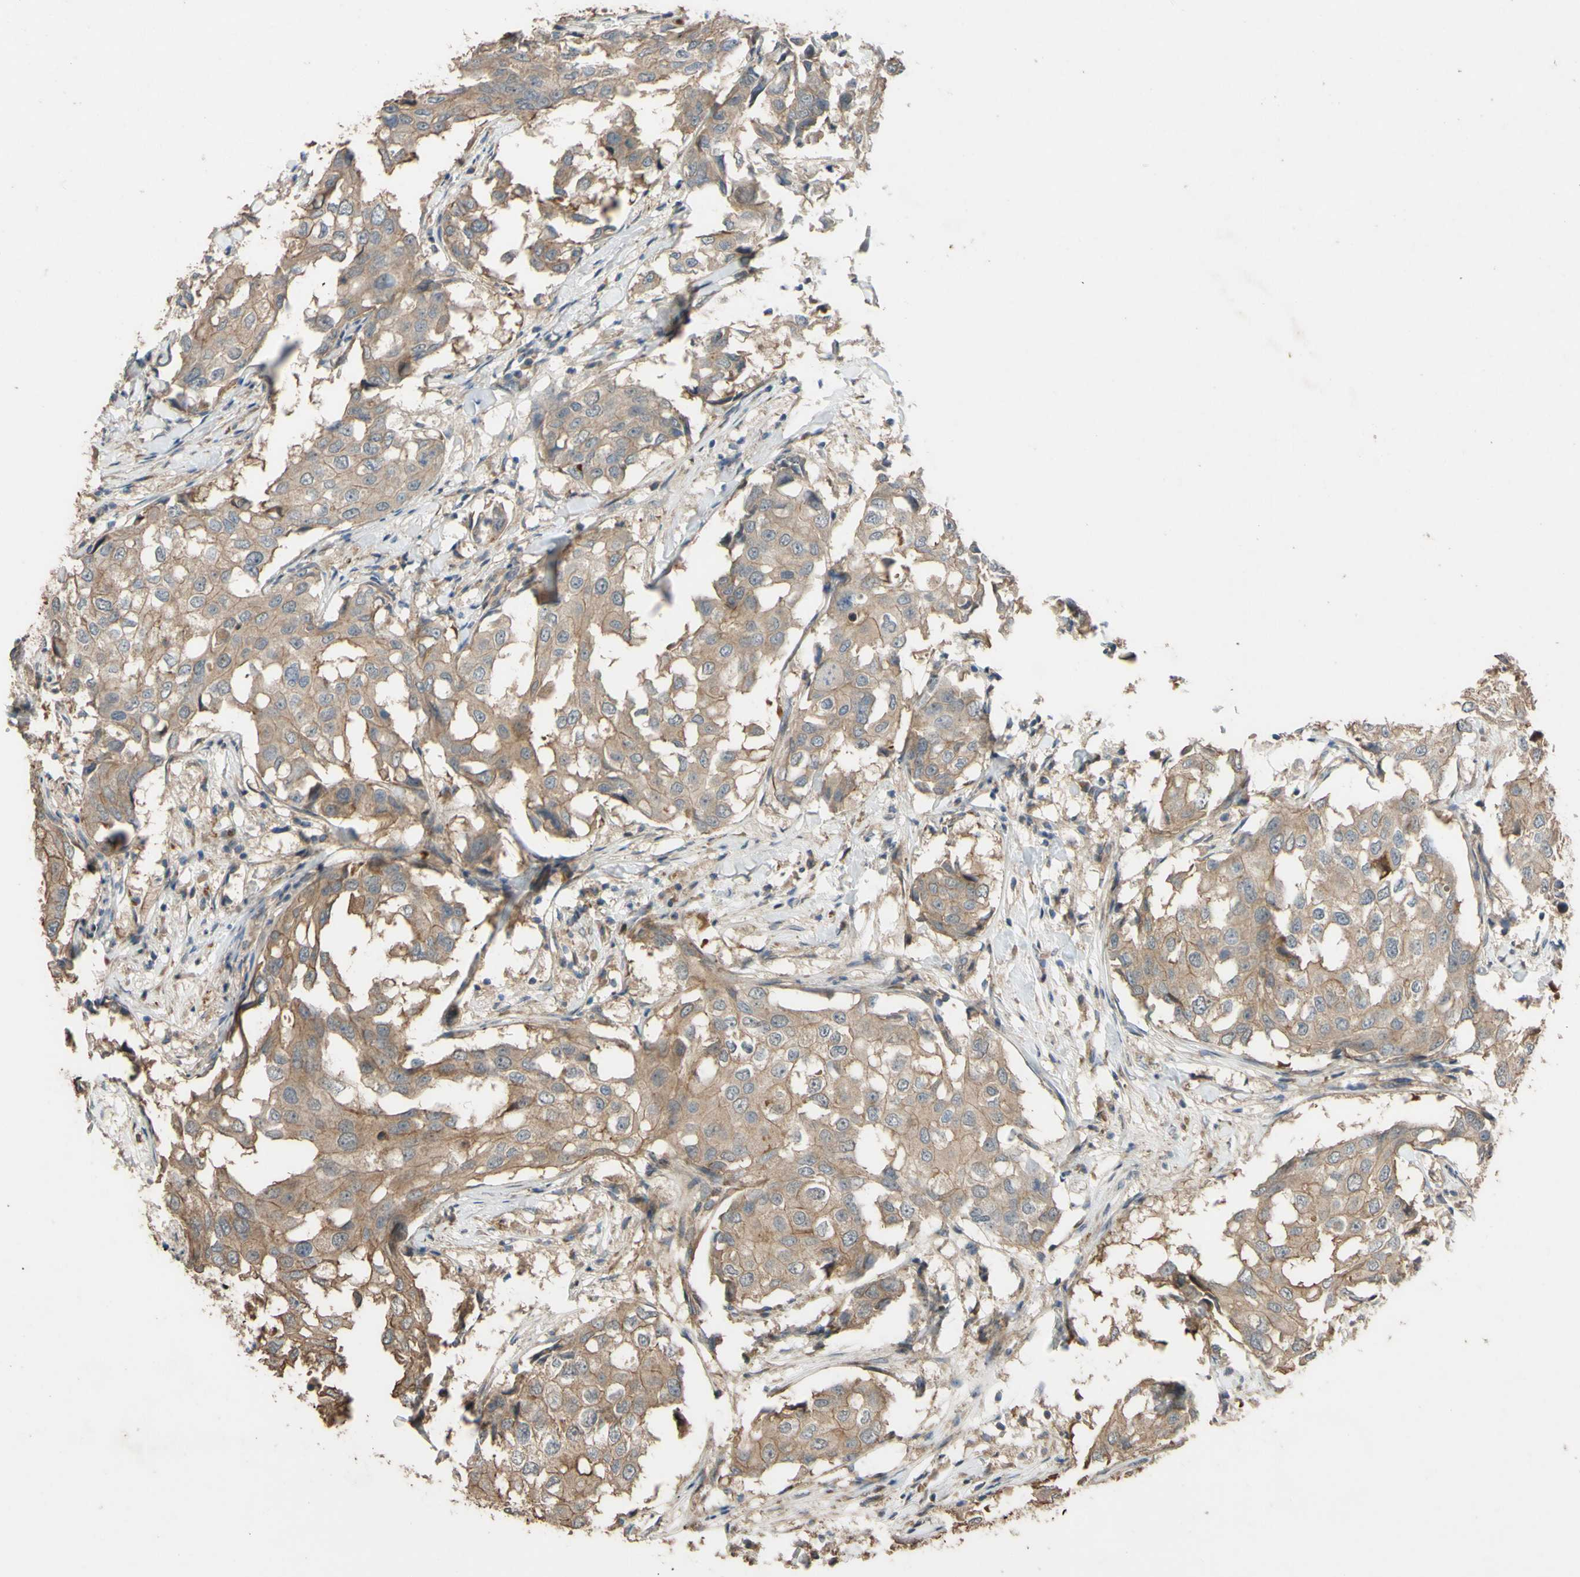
{"staining": {"intensity": "moderate", "quantity": ">75%", "location": "cytoplasmic/membranous"}, "tissue": "breast cancer", "cell_type": "Tumor cells", "image_type": "cancer", "snomed": [{"axis": "morphology", "description": "Duct carcinoma"}, {"axis": "topography", "description": "Breast"}], "caption": "Immunohistochemistry (IHC) of breast cancer demonstrates medium levels of moderate cytoplasmic/membranous positivity in about >75% of tumor cells.", "gene": "SHROOM4", "patient": {"sex": "female", "age": 27}}